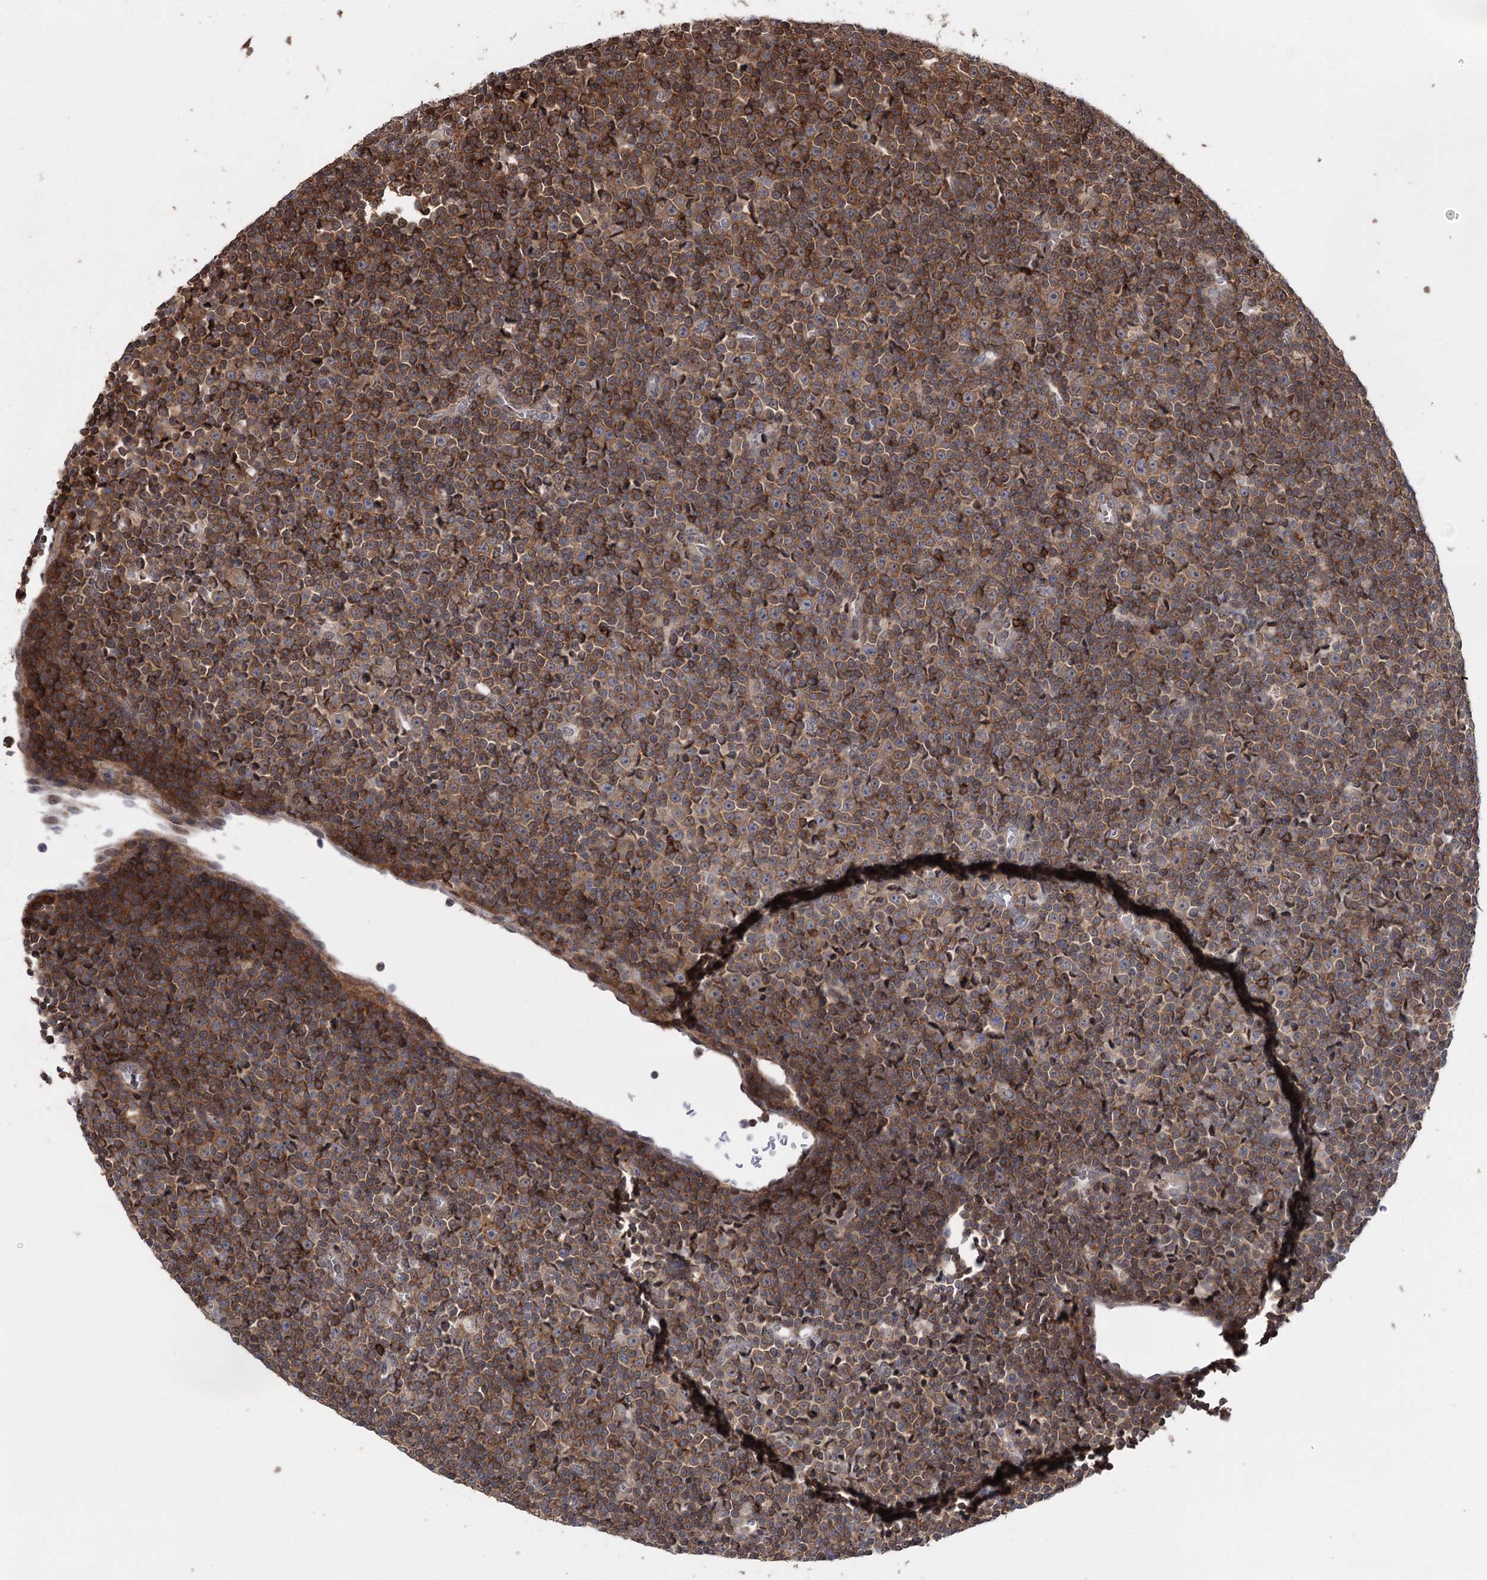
{"staining": {"intensity": "moderate", "quantity": ">75%", "location": "cytoplasmic/membranous"}, "tissue": "lymphoma", "cell_type": "Tumor cells", "image_type": "cancer", "snomed": [{"axis": "morphology", "description": "Malignant lymphoma, non-Hodgkin's type, Low grade"}, {"axis": "topography", "description": "Lymph node"}], "caption": "An image showing moderate cytoplasmic/membranous positivity in approximately >75% of tumor cells in lymphoma, as visualized by brown immunohistochemical staining.", "gene": "STX6", "patient": {"sex": "female", "age": 67}}